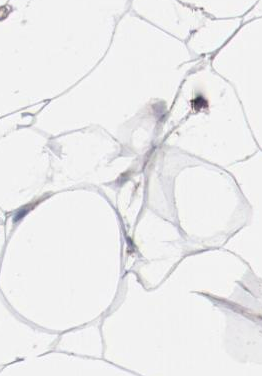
{"staining": {"intensity": "negative", "quantity": "none", "location": "none"}, "tissue": "adipose tissue", "cell_type": "Adipocytes", "image_type": "normal", "snomed": [{"axis": "morphology", "description": "Normal tissue, NOS"}, {"axis": "morphology", "description": "Duct carcinoma"}, {"axis": "topography", "description": "Breast"}, {"axis": "topography", "description": "Adipose tissue"}], "caption": "DAB (3,3'-diaminobenzidine) immunohistochemical staining of normal human adipose tissue exhibits no significant positivity in adipocytes.", "gene": "NDUFV2", "patient": {"sex": "female", "age": 37}}